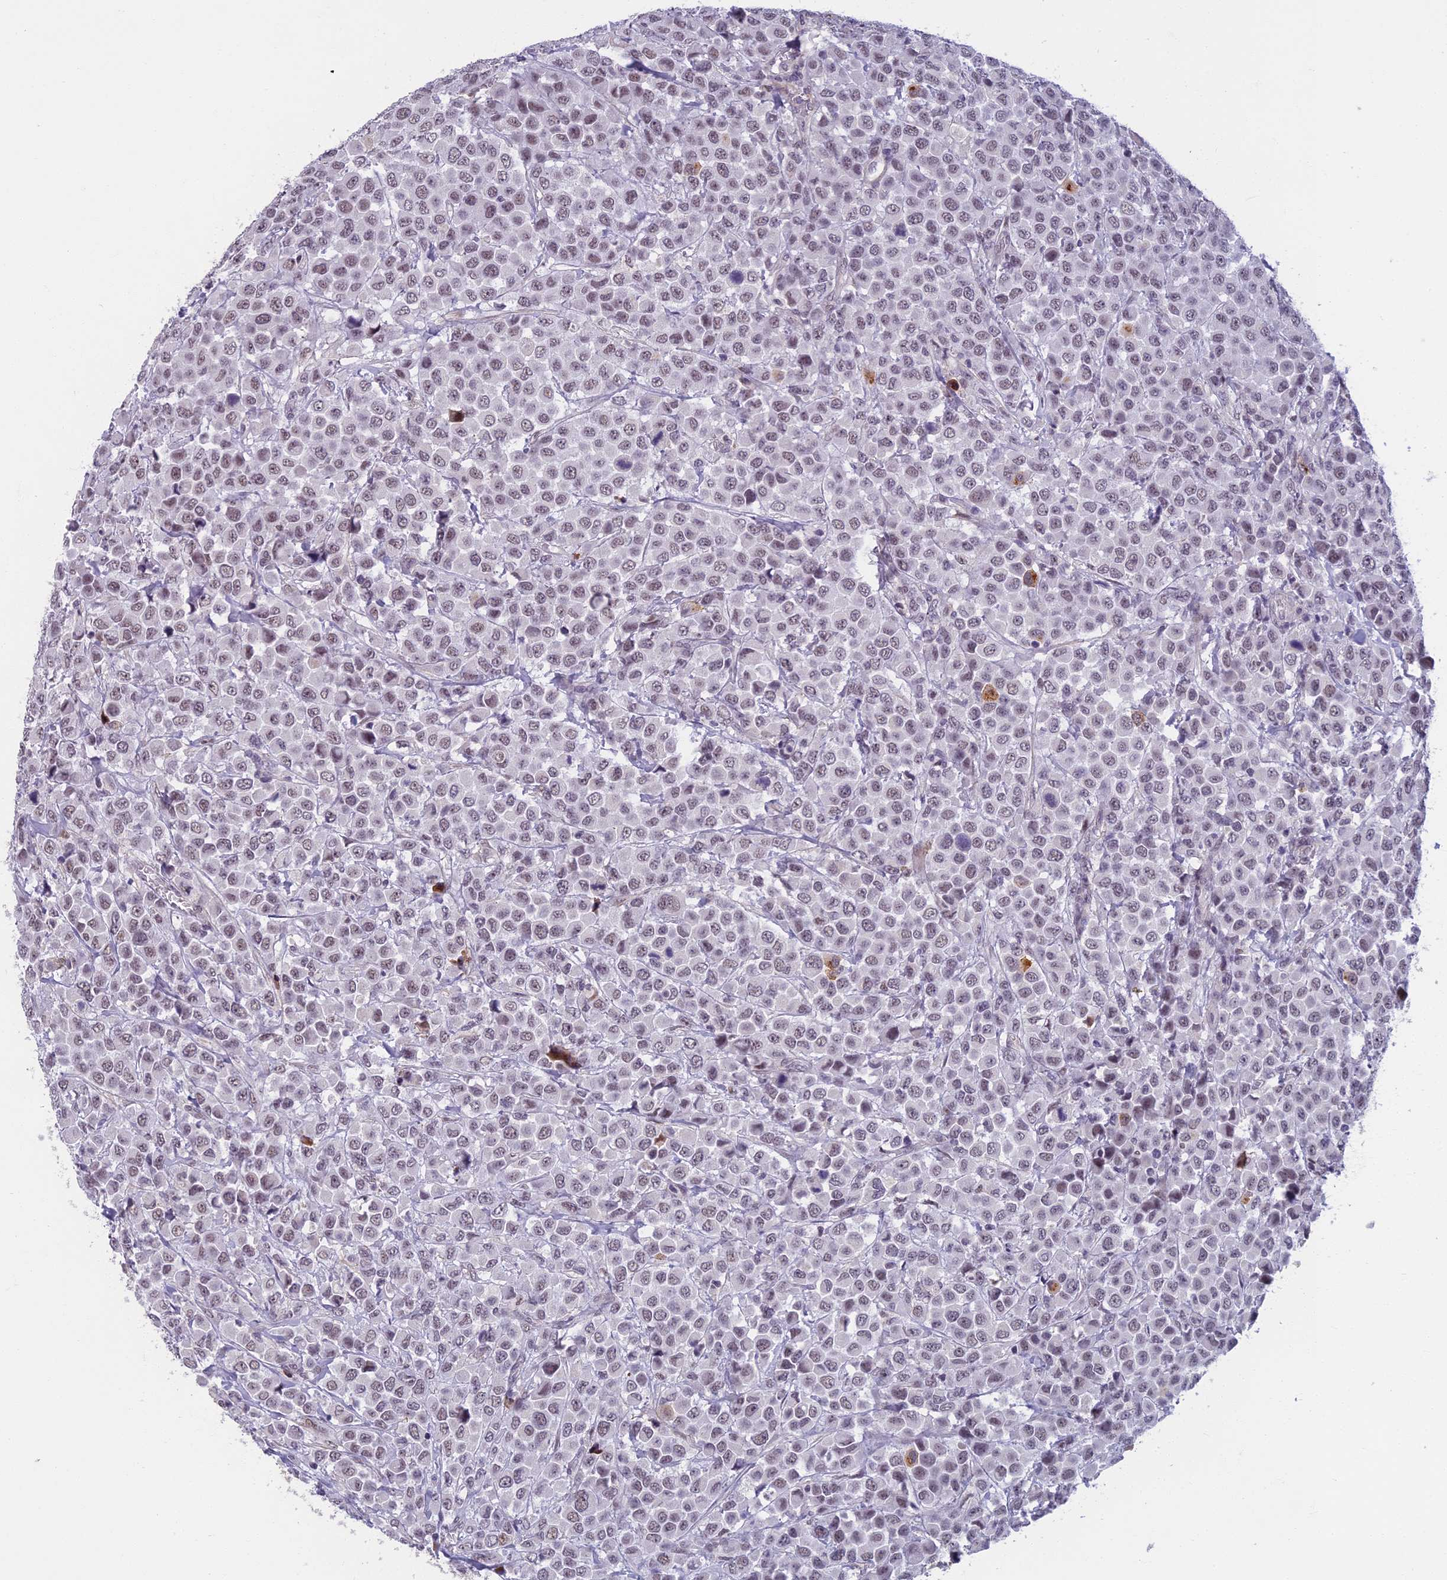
{"staining": {"intensity": "weak", "quantity": "<25%", "location": "nuclear"}, "tissue": "breast cancer", "cell_type": "Tumor cells", "image_type": "cancer", "snomed": [{"axis": "morphology", "description": "Duct carcinoma"}, {"axis": "topography", "description": "Breast"}], "caption": "This is an immunohistochemistry (IHC) photomicrograph of intraductal carcinoma (breast). There is no expression in tumor cells.", "gene": "MORF4L1", "patient": {"sex": "female", "age": 61}}